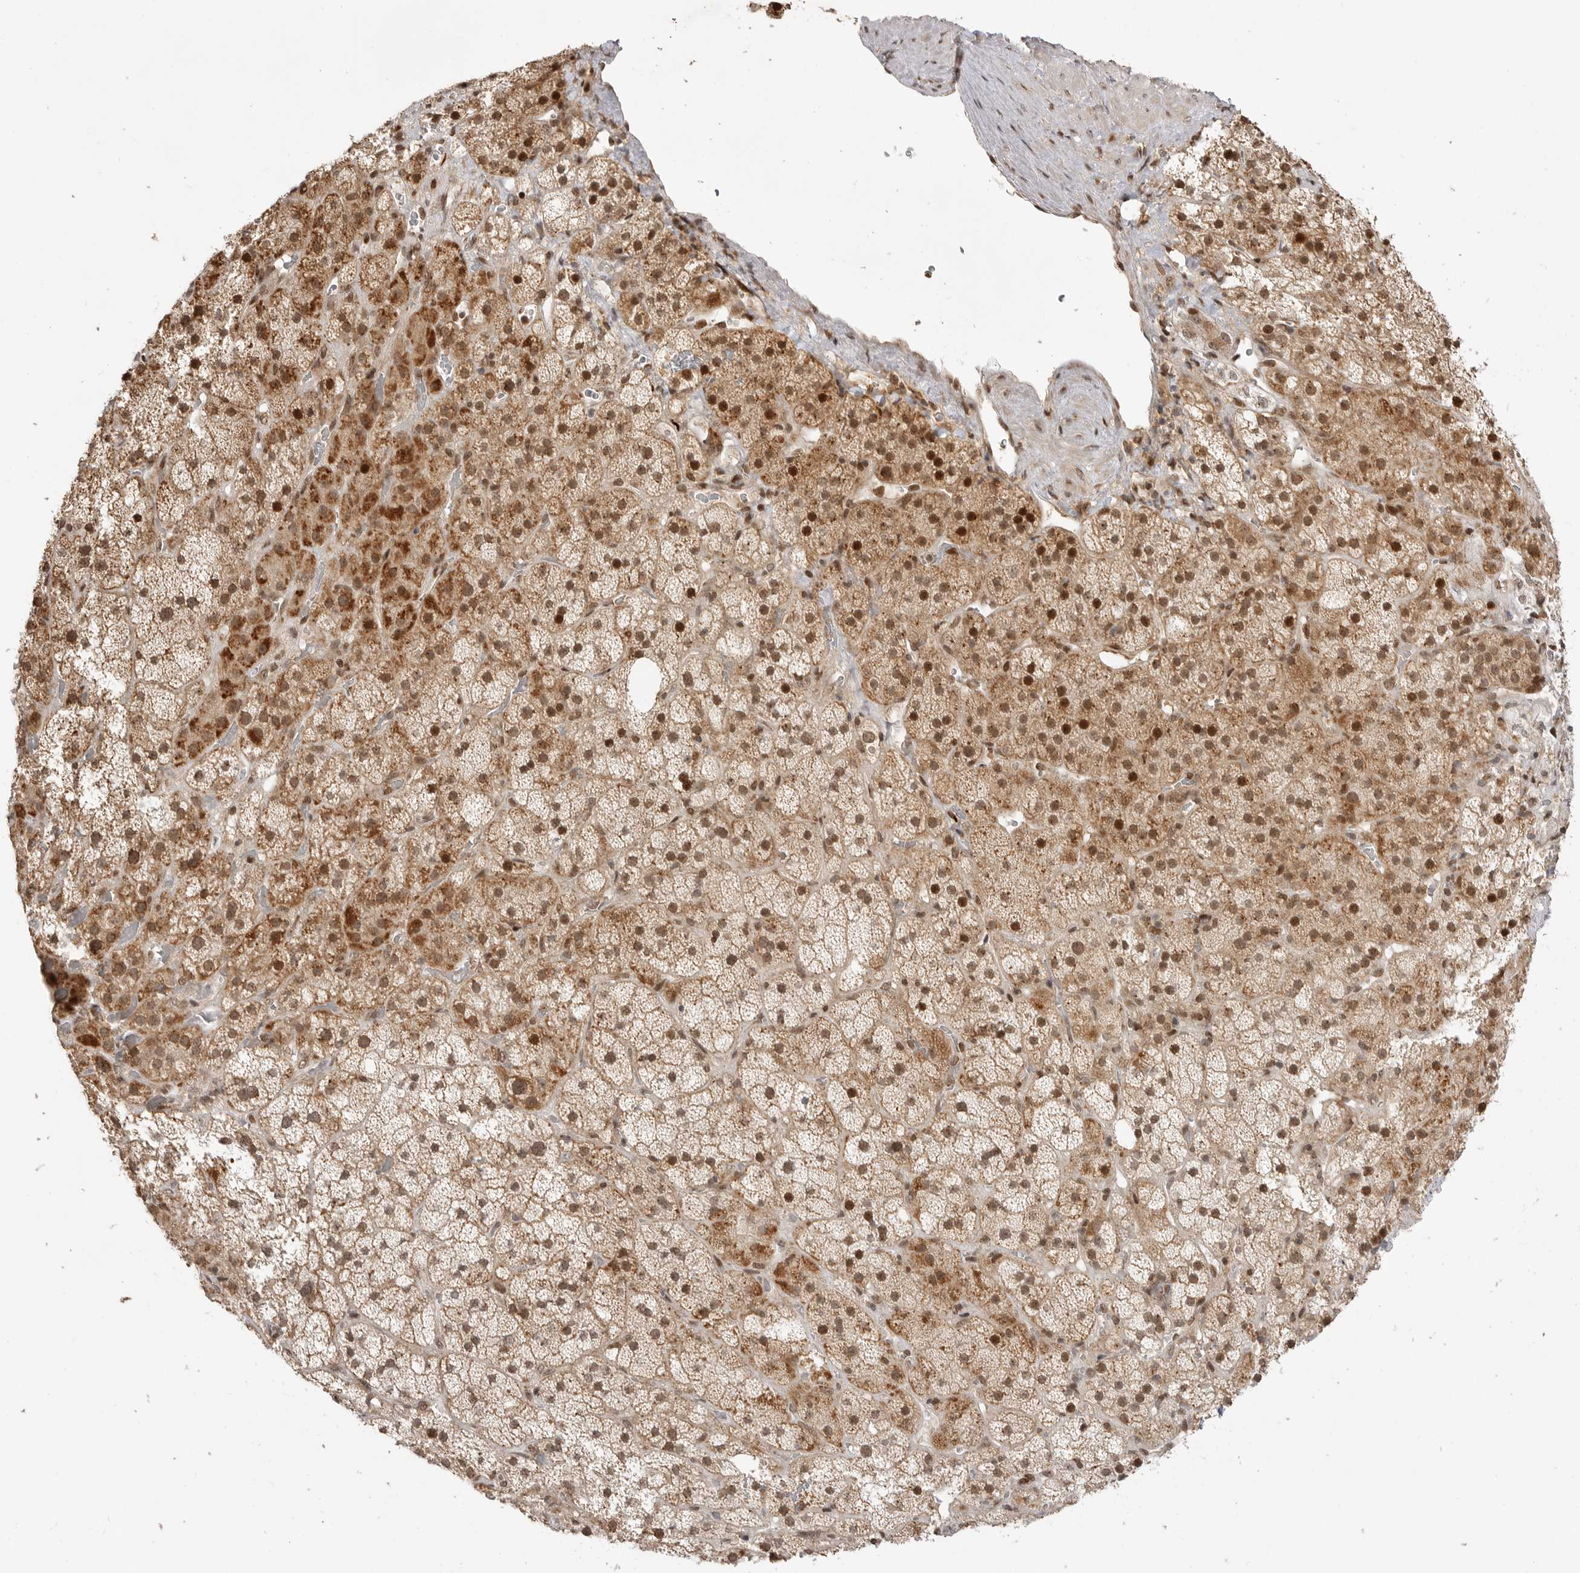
{"staining": {"intensity": "strong", "quantity": "25%-75%", "location": "cytoplasmic/membranous,nuclear"}, "tissue": "adrenal gland", "cell_type": "Glandular cells", "image_type": "normal", "snomed": [{"axis": "morphology", "description": "Normal tissue, NOS"}, {"axis": "topography", "description": "Adrenal gland"}], "caption": "Strong cytoplasmic/membranous,nuclear expression is seen in approximately 25%-75% of glandular cells in normal adrenal gland. (brown staining indicates protein expression, while blue staining denotes nuclei).", "gene": "ALKAL1", "patient": {"sex": "male", "age": 57}}